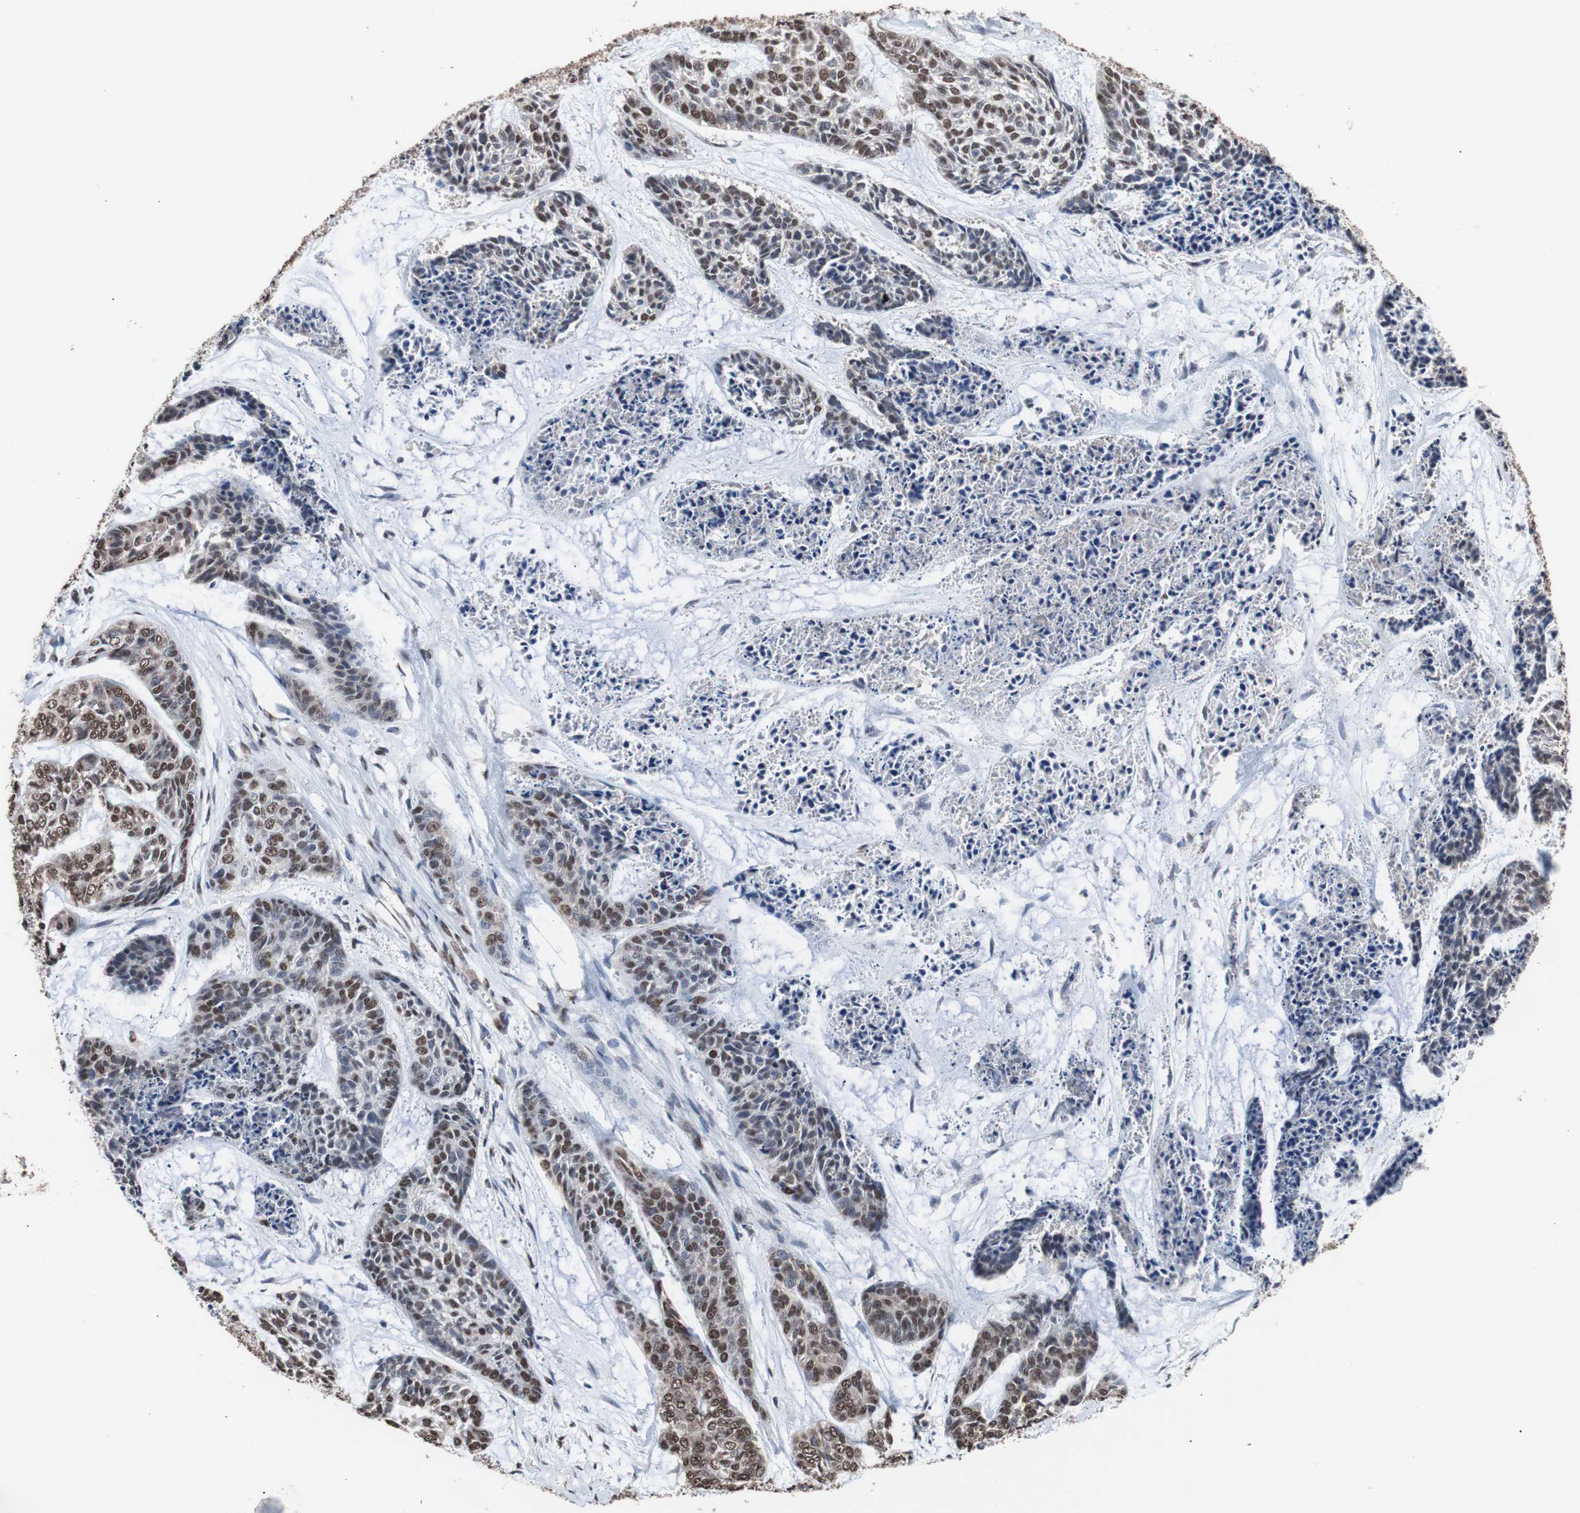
{"staining": {"intensity": "moderate", "quantity": ">75%", "location": "nuclear"}, "tissue": "skin cancer", "cell_type": "Tumor cells", "image_type": "cancer", "snomed": [{"axis": "morphology", "description": "Basal cell carcinoma"}, {"axis": "topography", "description": "Skin"}], "caption": "Human skin cancer stained with a brown dye reveals moderate nuclear positive staining in about >75% of tumor cells.", "gene": "MED27", "patient": {"sex": "female", "age": 64}}